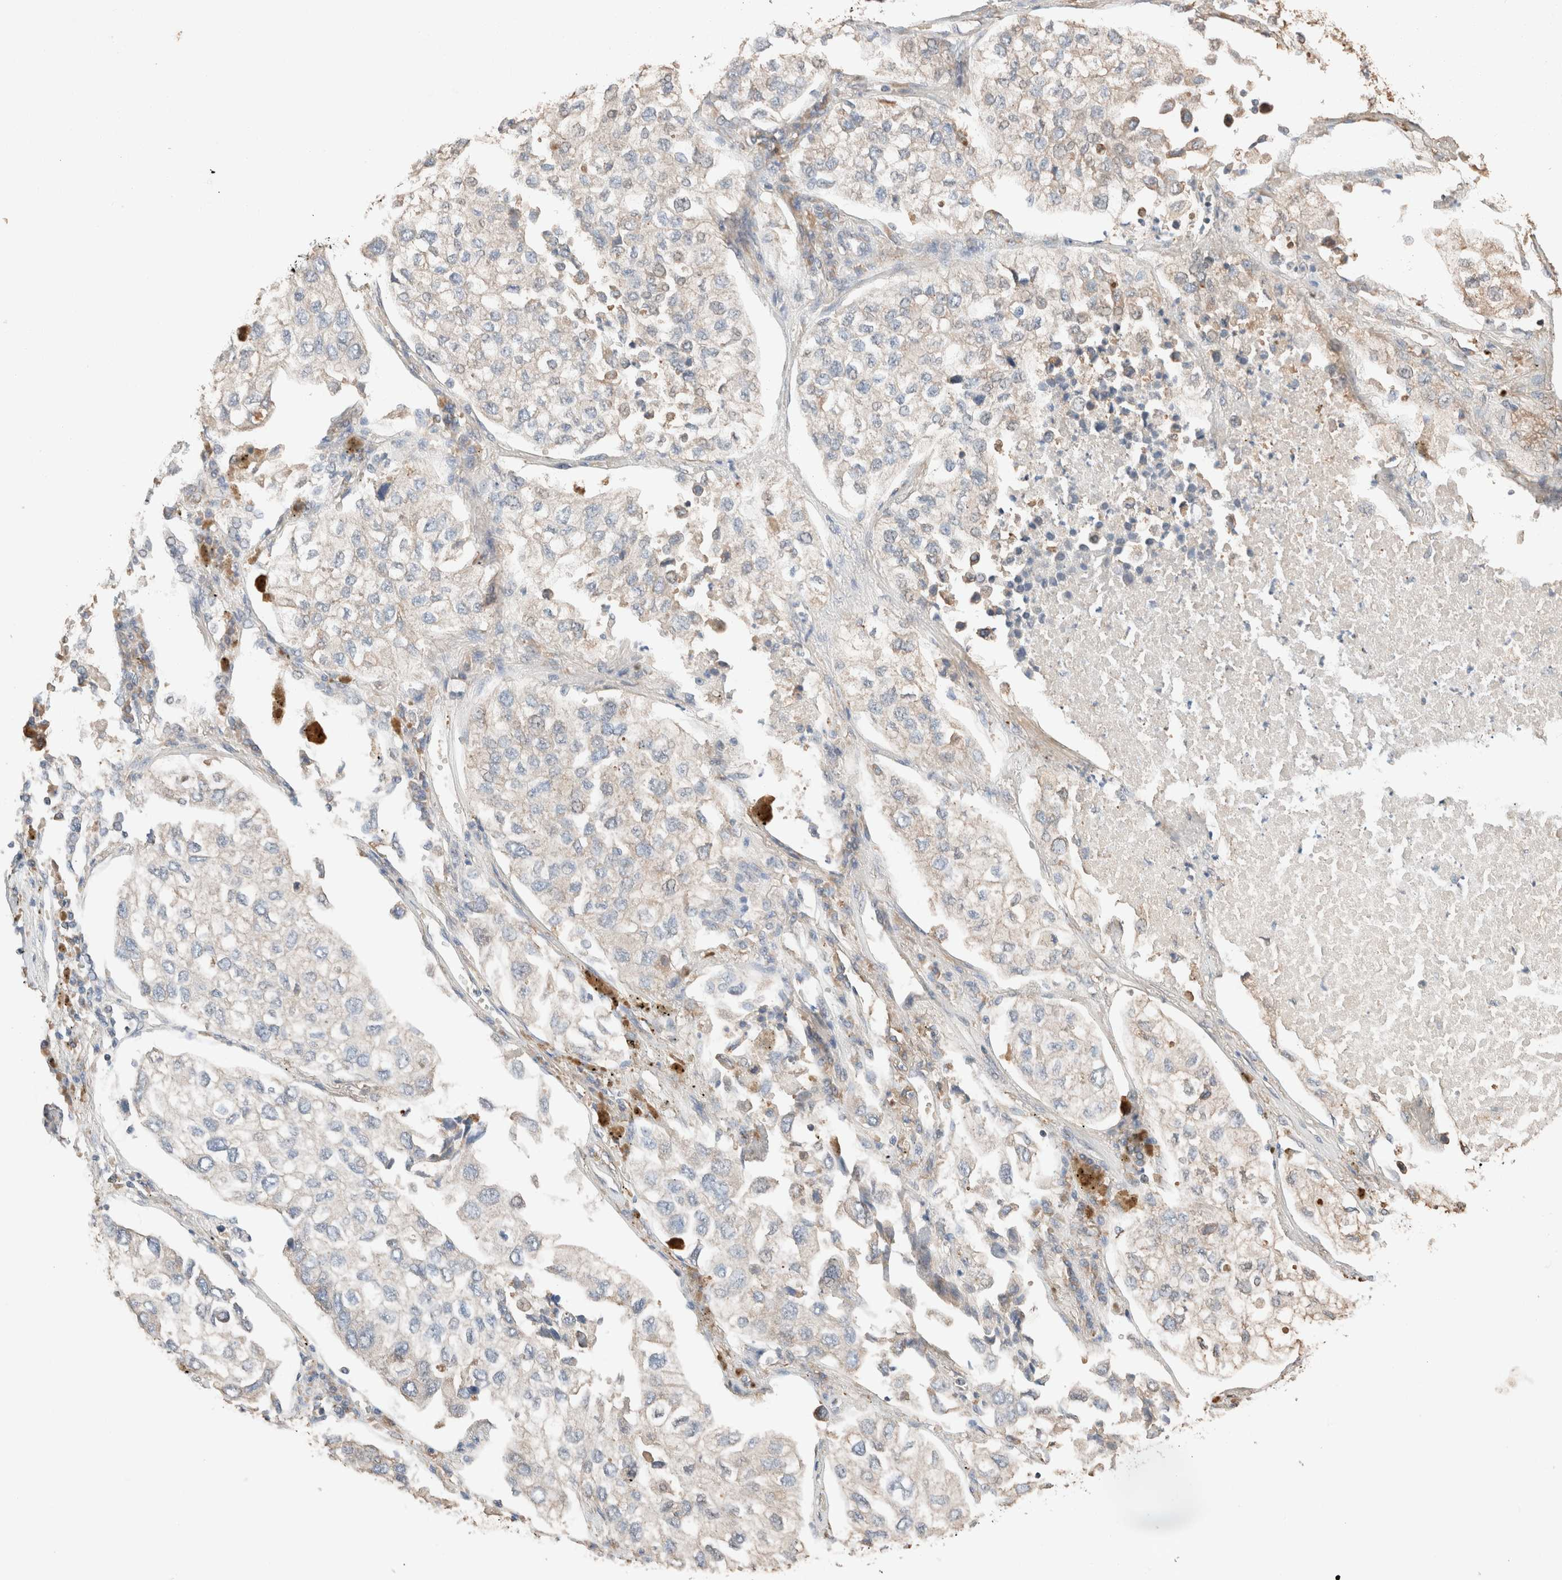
{"staining": {"intensity": "negative", "quantity": "none", "location": "none"}, "tissue": "lung cancer", "cell_type": "Tumor cells", "image_type": "cancer", "snomed": [{"axis": "morphology", "description": "Adenocarcinoma, NOS"}, {"axis": "topography", "description": "Lung"}], "caption": "Adenocarcinoma (lung) was stained to show a protein in brown. There is no significant staining in tumor cells. (Stains: DAB (3,3'-diaminobenzidine) IHC with hematoxylin counter stain, Microscopy: brightfield microscopy at high magnification).", "gene": "TUBD1", "patient": {"sex": "male", "age": 63}}